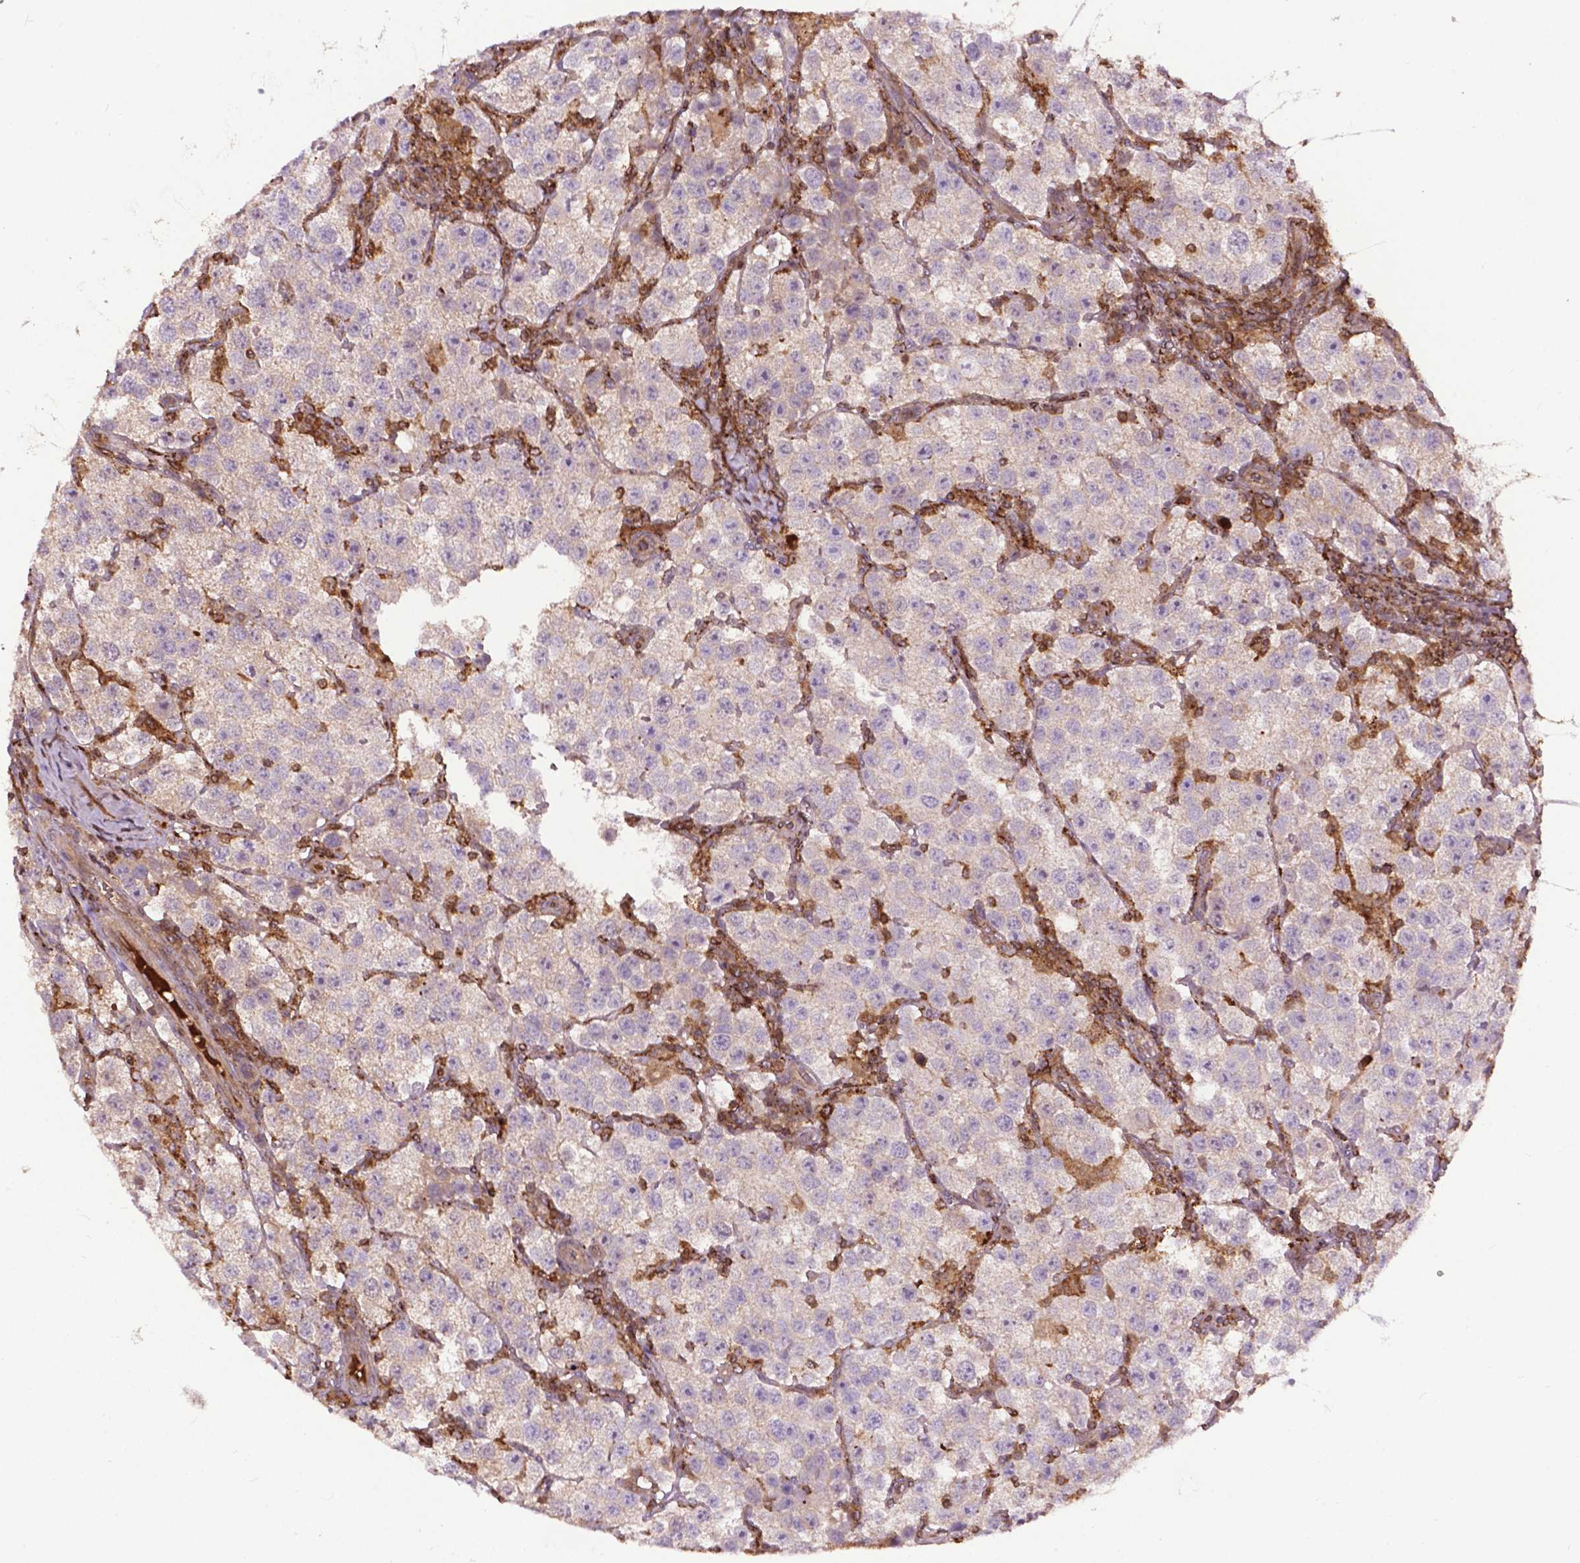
{"staining": {"intensity": "weak", "quantity": ">75%", "location": "cytoplasmic/membranous"}, "tissue": "testis cancer", "cell_type": "Tumor cells", "image_type": "cancer", "snomed": [{"axis": "morphology", "description": "Seminoma, NOS"}, {"axis": "topography", "description": "Testis"}], "caption": "There is low levels of weak cytoplasmic/membranous staining in tumor cells of seminoma (testis), as demonstrated by immunohistochemical staining (brown color).", "gene": "CHMP4A", "patient": {"sex": "male", "age": 37}}